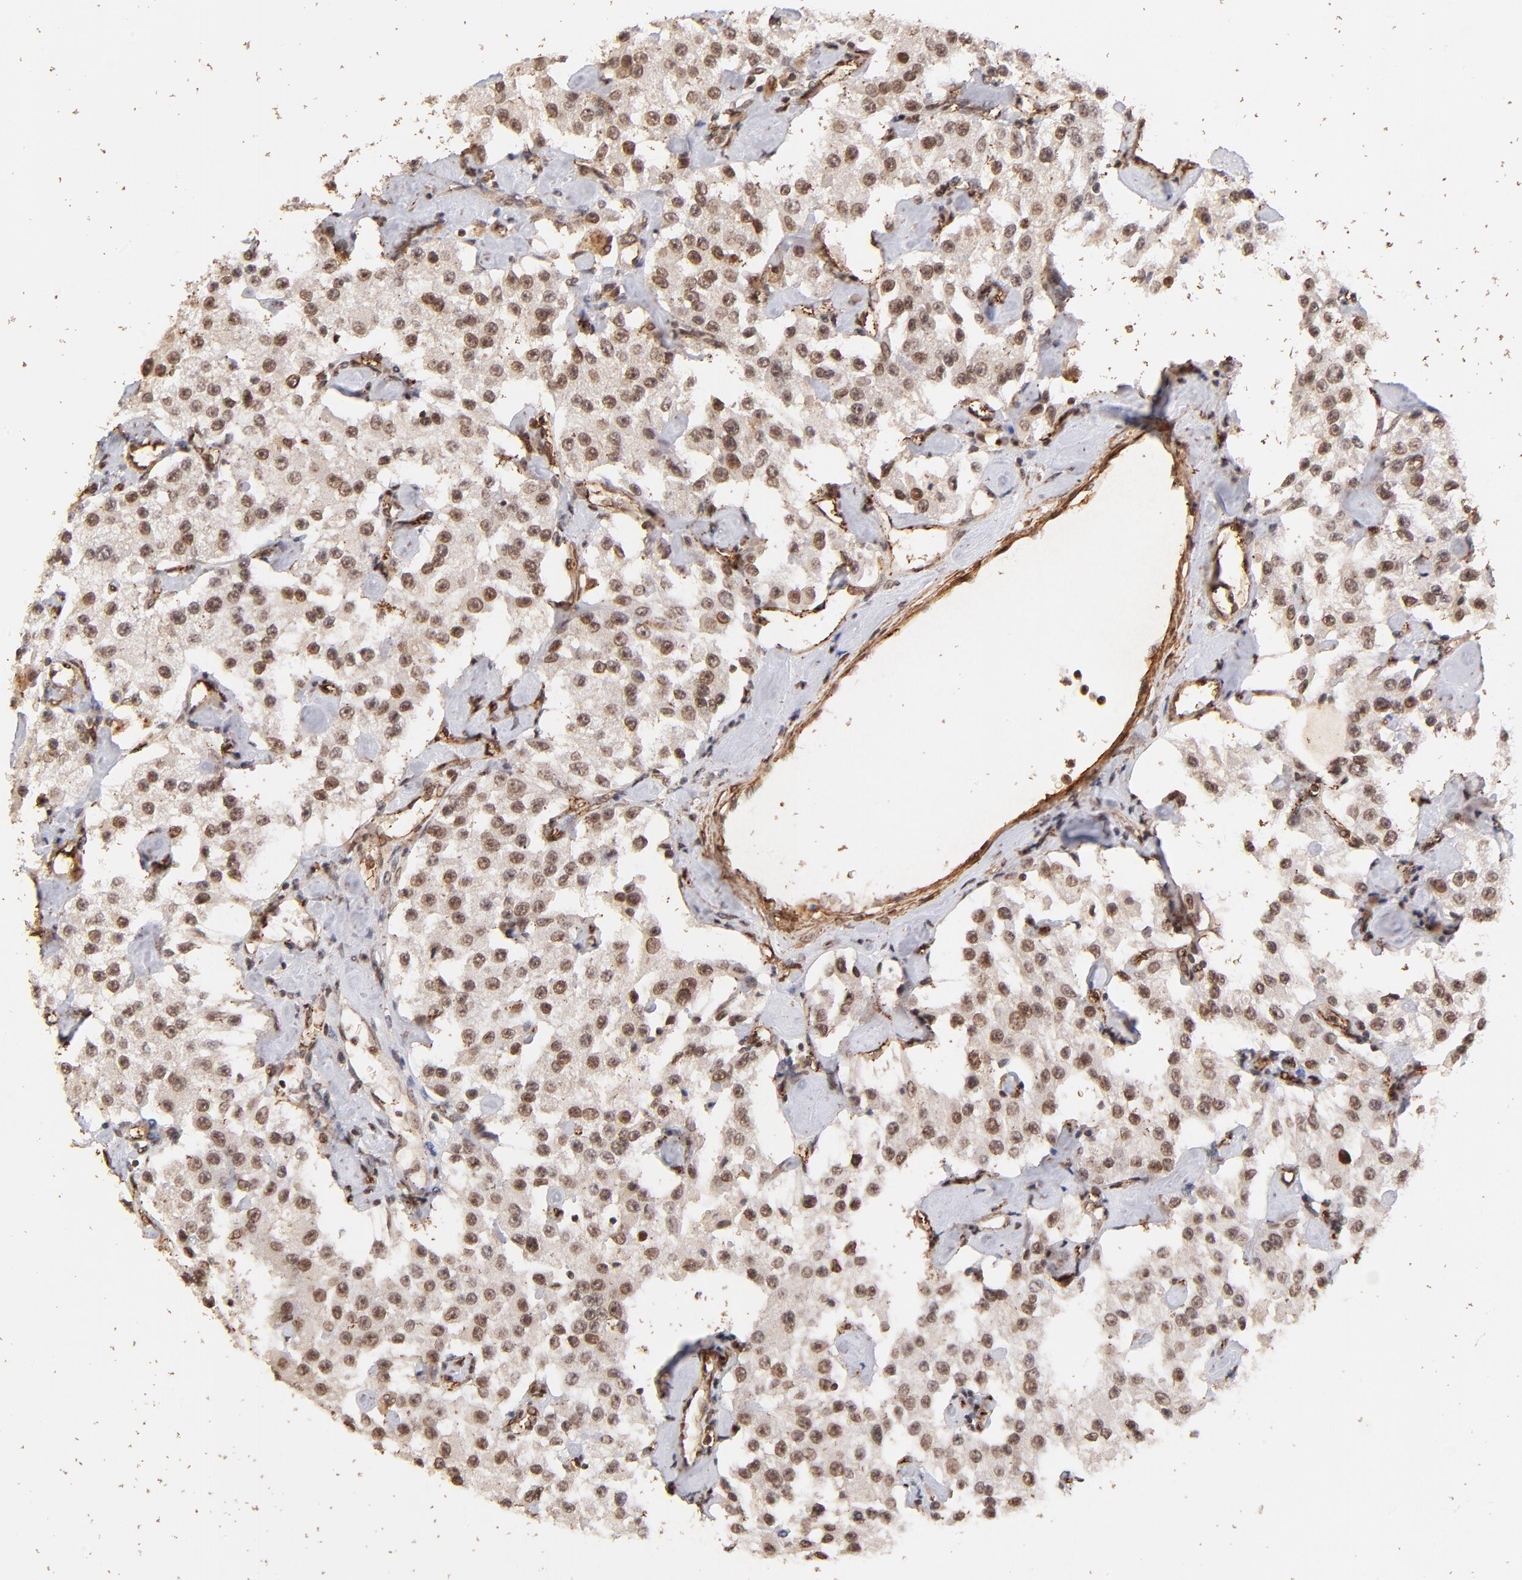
{"staining": {"intensity": "weak", "quantity": "25%-75%", "location": "nuclear"}, "tissue": "carcinoid", "cell_type": "Tumor cells", "image_type": "cancer", "snomed": [{"axis": "morphology", "description": "Carcinoid, malignant, NOS"}, {"axis": "topography", "description": "Pancreas"}], "caption": "DAB (3,3'-diaminobenzidine) immunohistochemical staining of human malignant carcinoid exhibits weak nuclear protein expression in about 25%-75% of tumor cells. The protein is stained brown, and the nuclei are stained in blue (DAB IHC with brightfield microscopy, high magnification).", "gene": "ZFP92", "patient": {"sex": "male", "age": 41}}